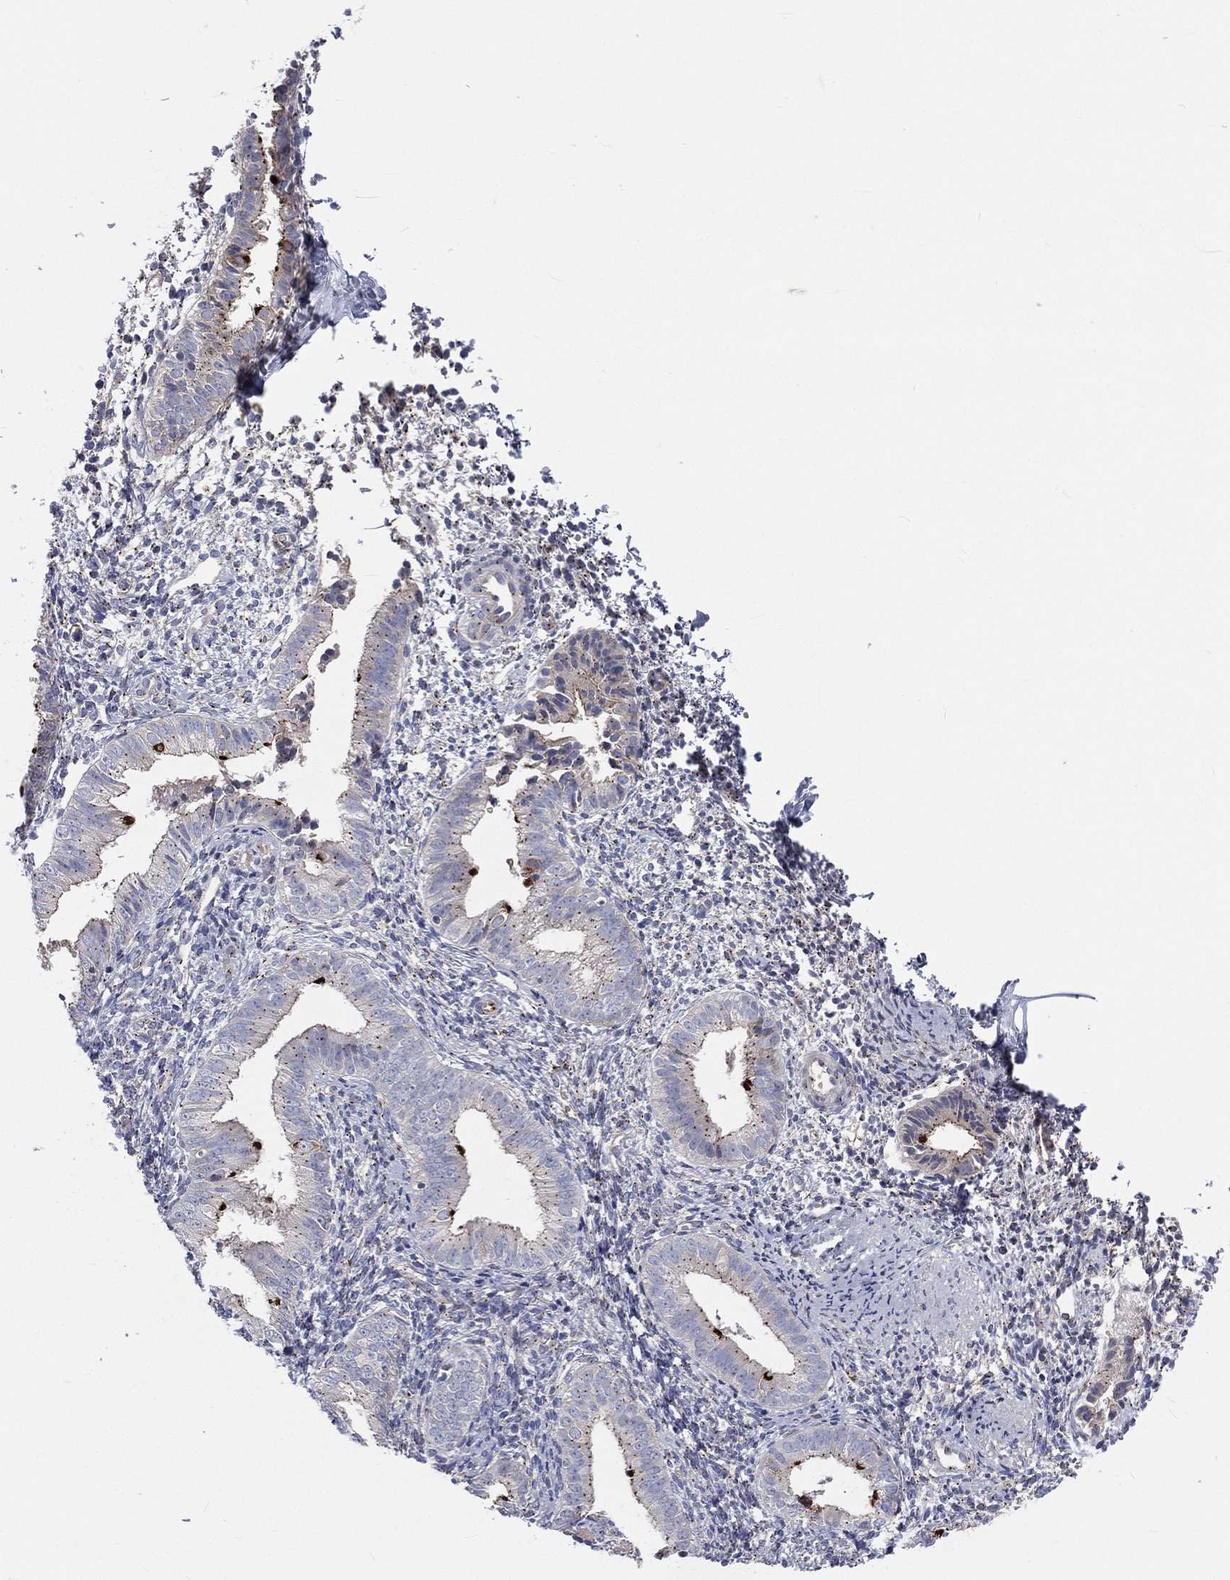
{"staining": {"intensity": "moderate", "quantity": "<25%", "location": "cytoplasmic/membranous"}, "tissue": "endometrium", "cell_type": "Cells in endometrial stroma", "image_type": "normal", "snomed": [{"axis": "morphology", "description": "Normal tissue, NOS"}, {"axis": "topography", "description": "Endometrium"}], "caption": "Endometrium stained with a brown dye exhibits moderate cytoplasmic/membranous positive expression in about <25% of cells in endometrial stroma.", "gene": "CROCC", "patient": {"sex": "female", "age": 47}}